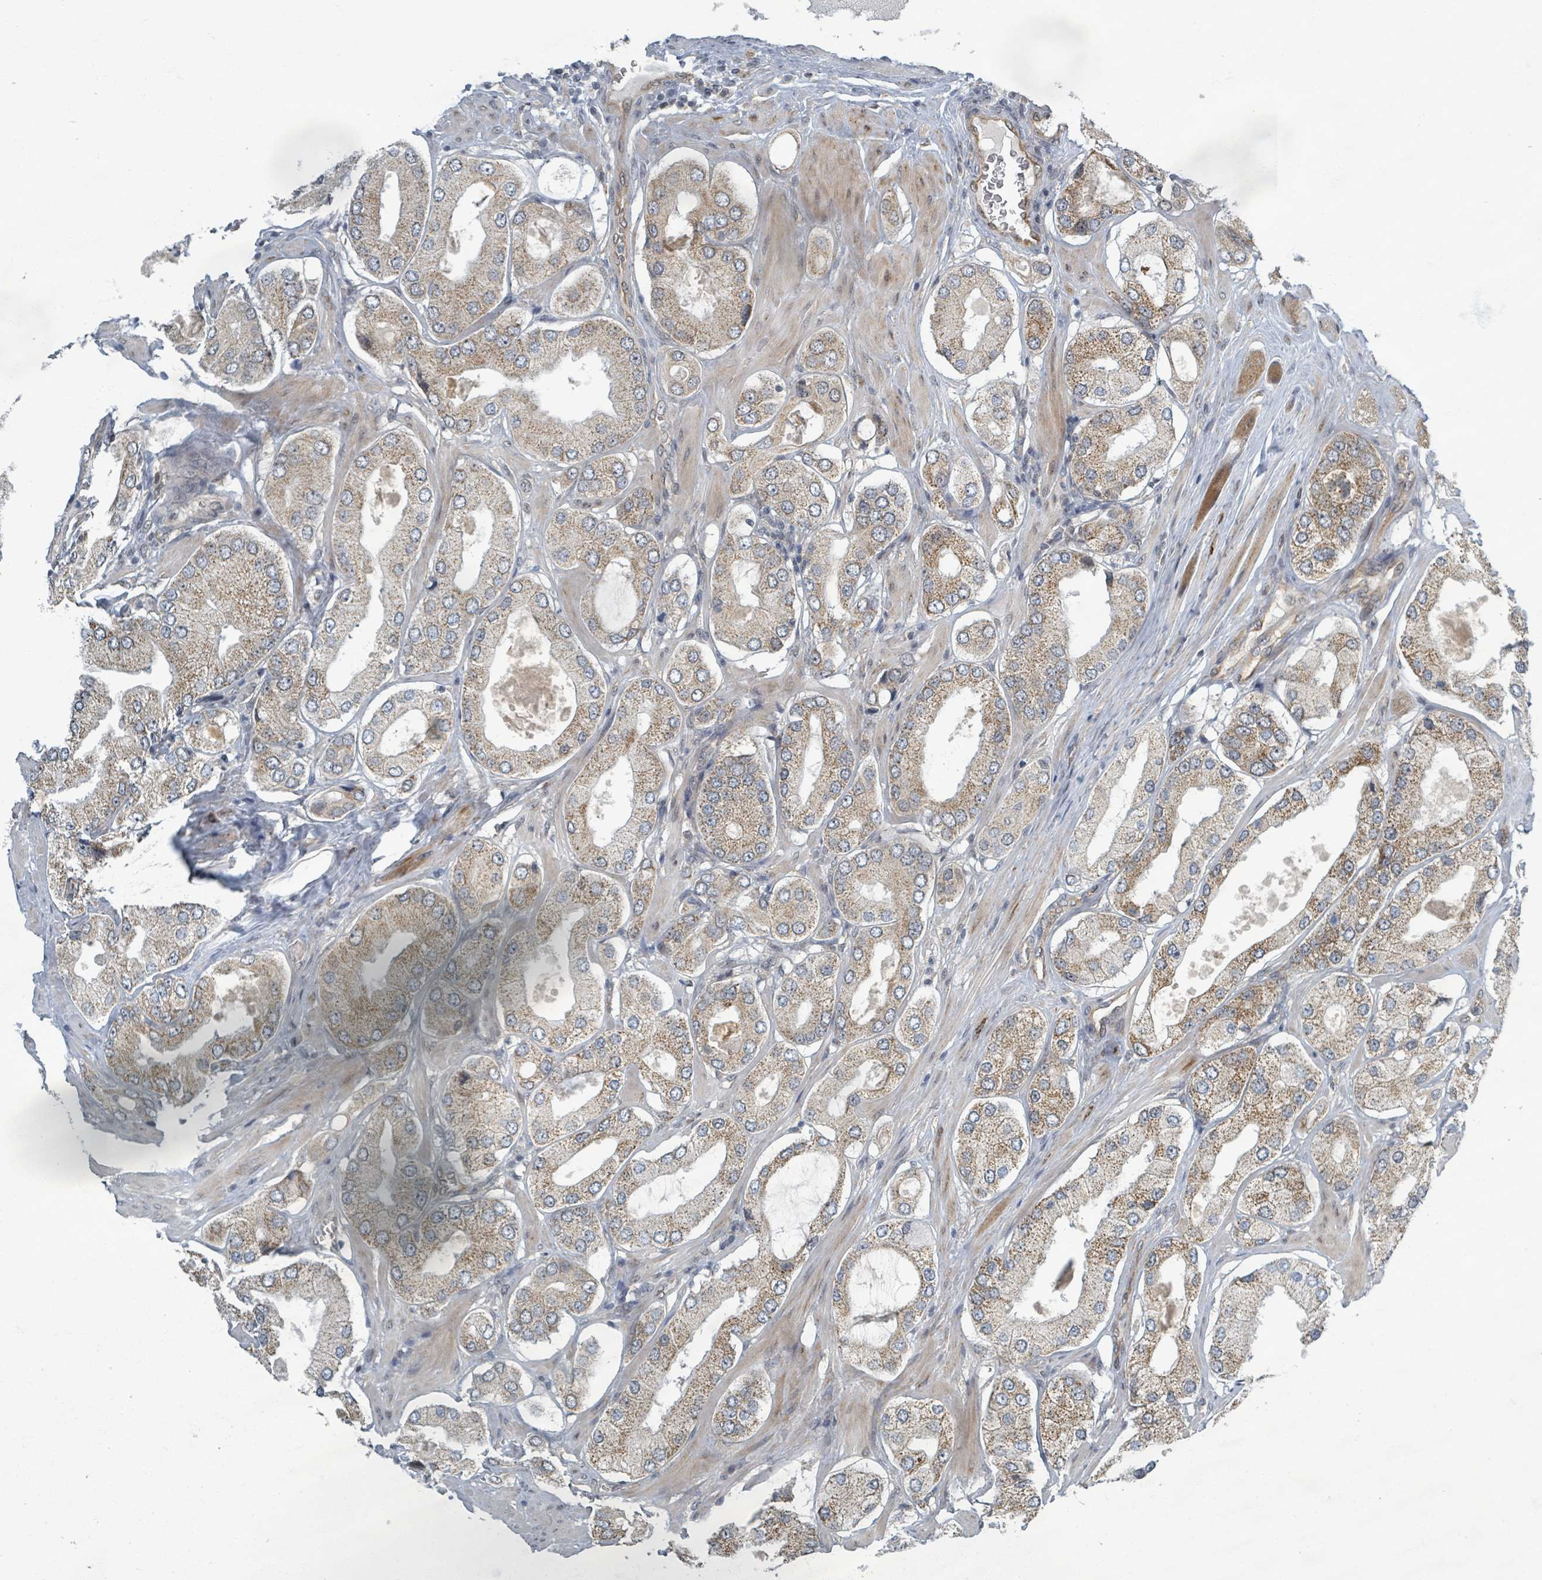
{"staining": {"intensity": "moderate", "quantity": ">75%", "location": "cytoplasmic/membranous"}, "tissue": "prostate cancer", "cell_type": "Tumor cells", "image_type": "cancer", "snomed": [{"axis": "morphology", "description": "Adenocarcinoma, Low grade"}, {"axis": "topography", "description": "Prostate"}], "caption": "Prostate cancer tissue displays moderate cytoplasmic/membranous positivity in about >75% of tumor cells, visualized by immunohistochemistry.", "gene": "INTS15", "patient": {"sex": "male", "age": 42}}